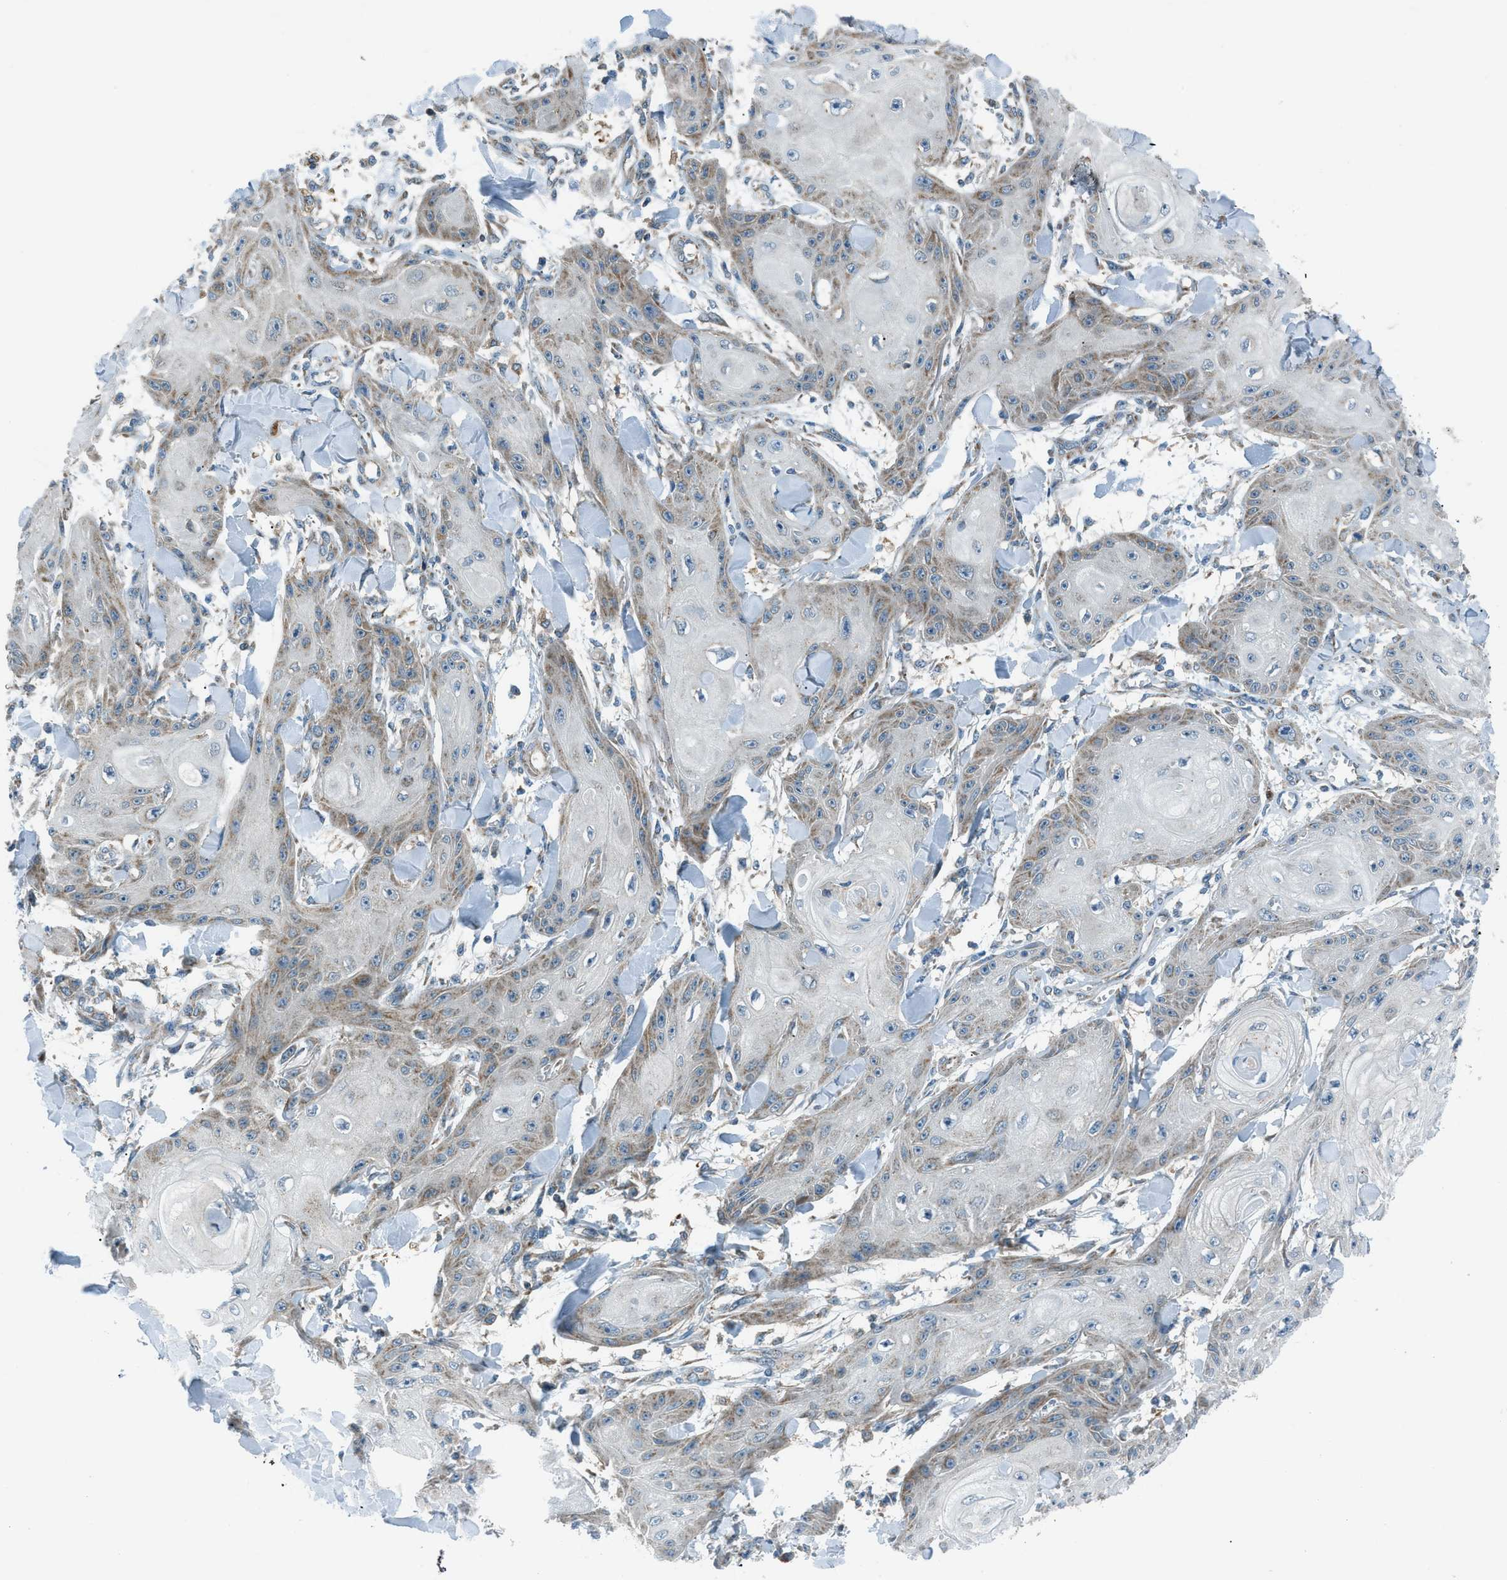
{"staining": {"intensity": "weak", "quantity": "25%-75%", "location": "cytoplasmic/membranous"}, "tissue": "skin cancer", "cell_type": "Tumor cells", "image_type": "cancer", "snomed": [{"axis": "morphology", "description": "Squamous cell carcinoma, NOS"}, {"axis": "topography", "description": "Skin"}], "caption": "This histopathology image reveals immunohistochemistry (IHC) staining of human skin cancer (squamous cell carcinoma), with low weak cytoplasmic/membranous staining in about 25%-75% of tumor cells.", "gene": "PIGG", "patient": {"sex": "male", "age": 74}}